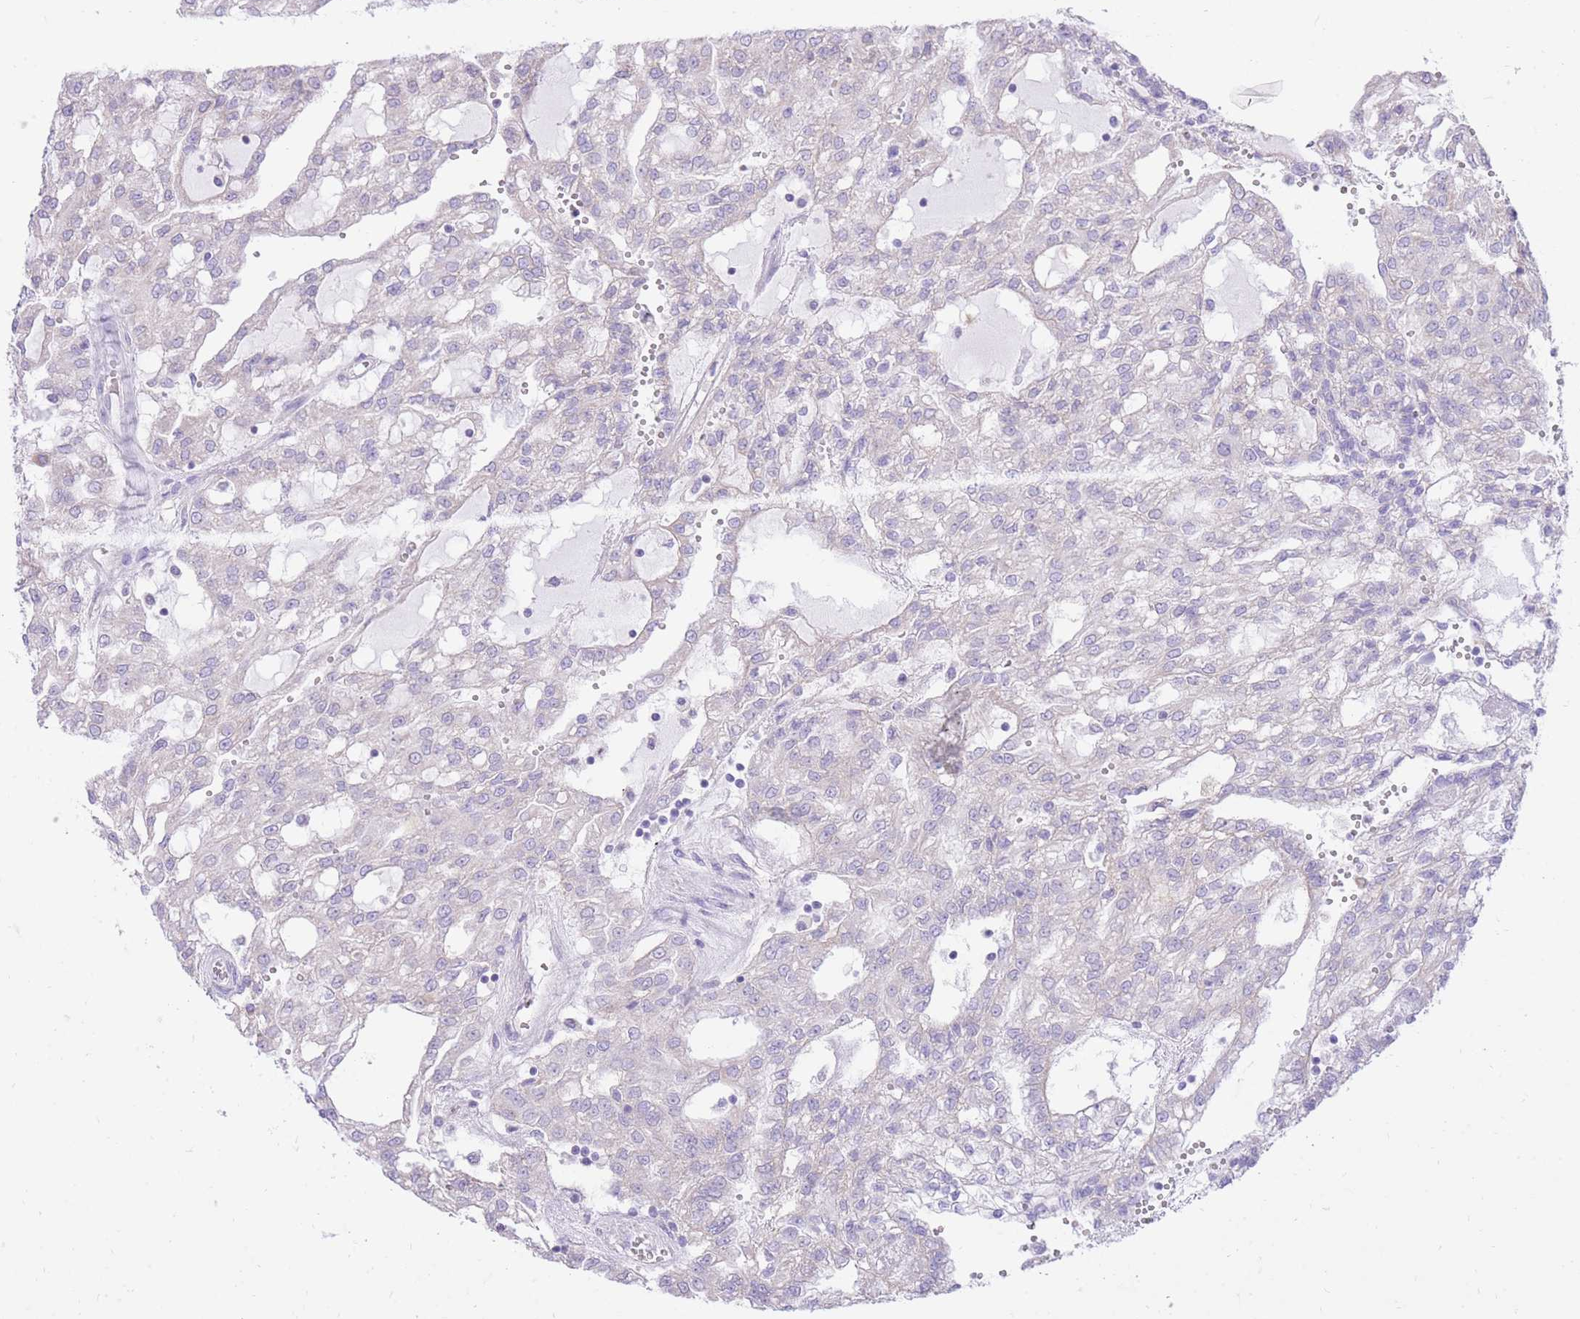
{"staining": {"intensity": "negative", "quantity": "none", "location": "none"}, "tissue": "renal cancer", "cell_type": "Tumor cells", "image_type": "cancer", "snomed": [{"axis": "morphology", "description": "Adenocarcinoma, NOS"}, {"axis": "topography", "description": "Kidney"}], "caption": "High magnification brightfield microscopy of renal cancer (adenocarcinoma) stained with DAB (3,3'-diaminobenzidine) (brown) and counterstained with hematoxylin (blue): tumor cells show no significant positivity.", "gene": "SLC4A4", "patient": {"sex": "male", "age": 63}}